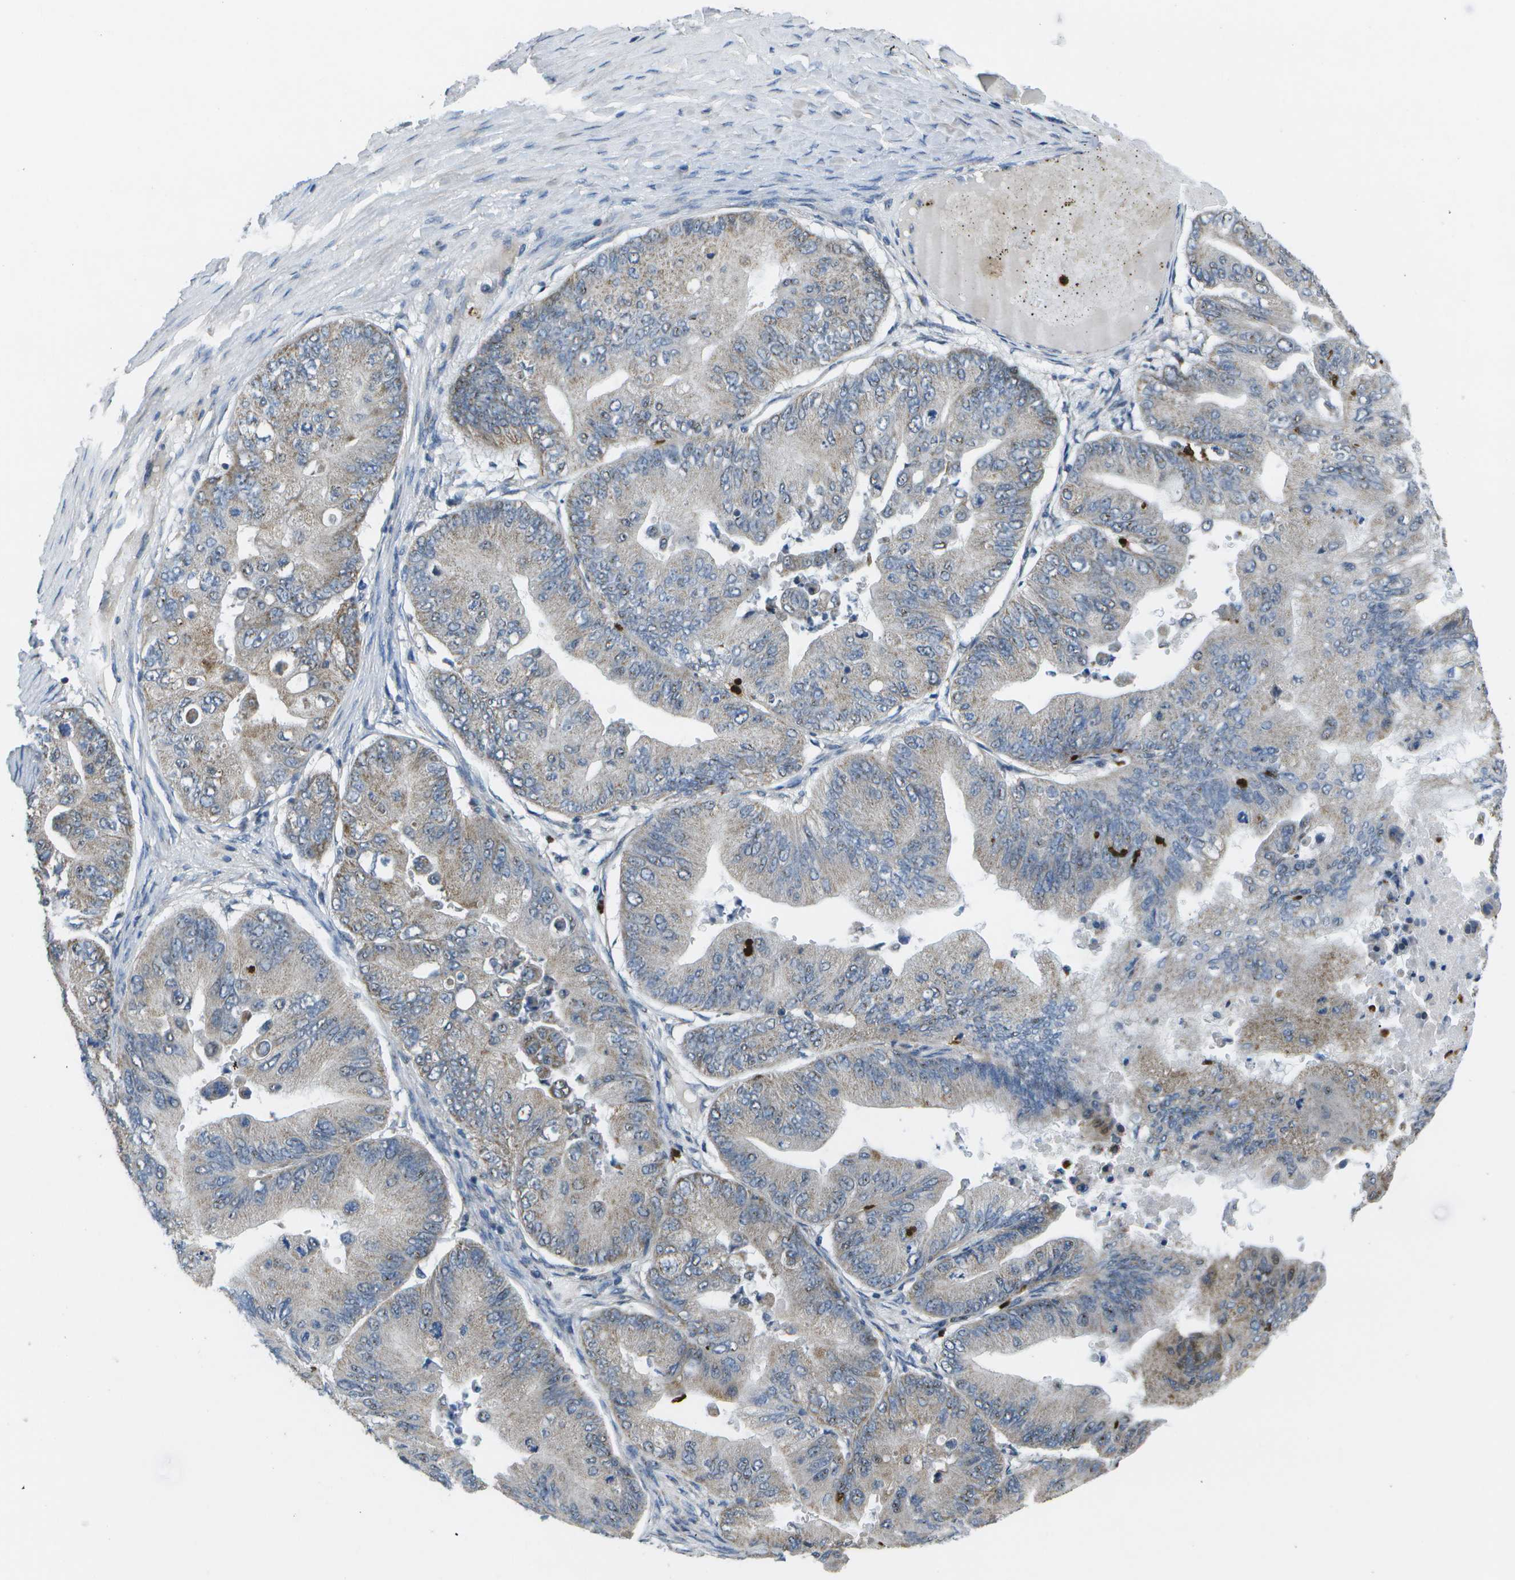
{"staining": {"intensity": "weak", "quantity": "25%-75%", "location": "cytoplasmic/membranous"}, "tissue": "ovarian cancer", "cell_type": "Tumor cells", "image_type": "cancer", "snomed": [{"axis": "morphology", "description": "Cystadenocarcinoma, mucinous, NOS"}, {"axis": "topography", "description": "Ovary"}], "caption": "Immunohistochemistry micrograph of neoplastic tissue: ovarian cancer (mucinous cystadenocarcinoma) stained using IHC displays low levels of weak protein expression localized specifically in the cytoplasmic/membranous of tumor cells, appearing as a cytoplasmic/membranous brown color.", "gene": "GALNT15", "patient": {"sex": "female", "age": 61}}